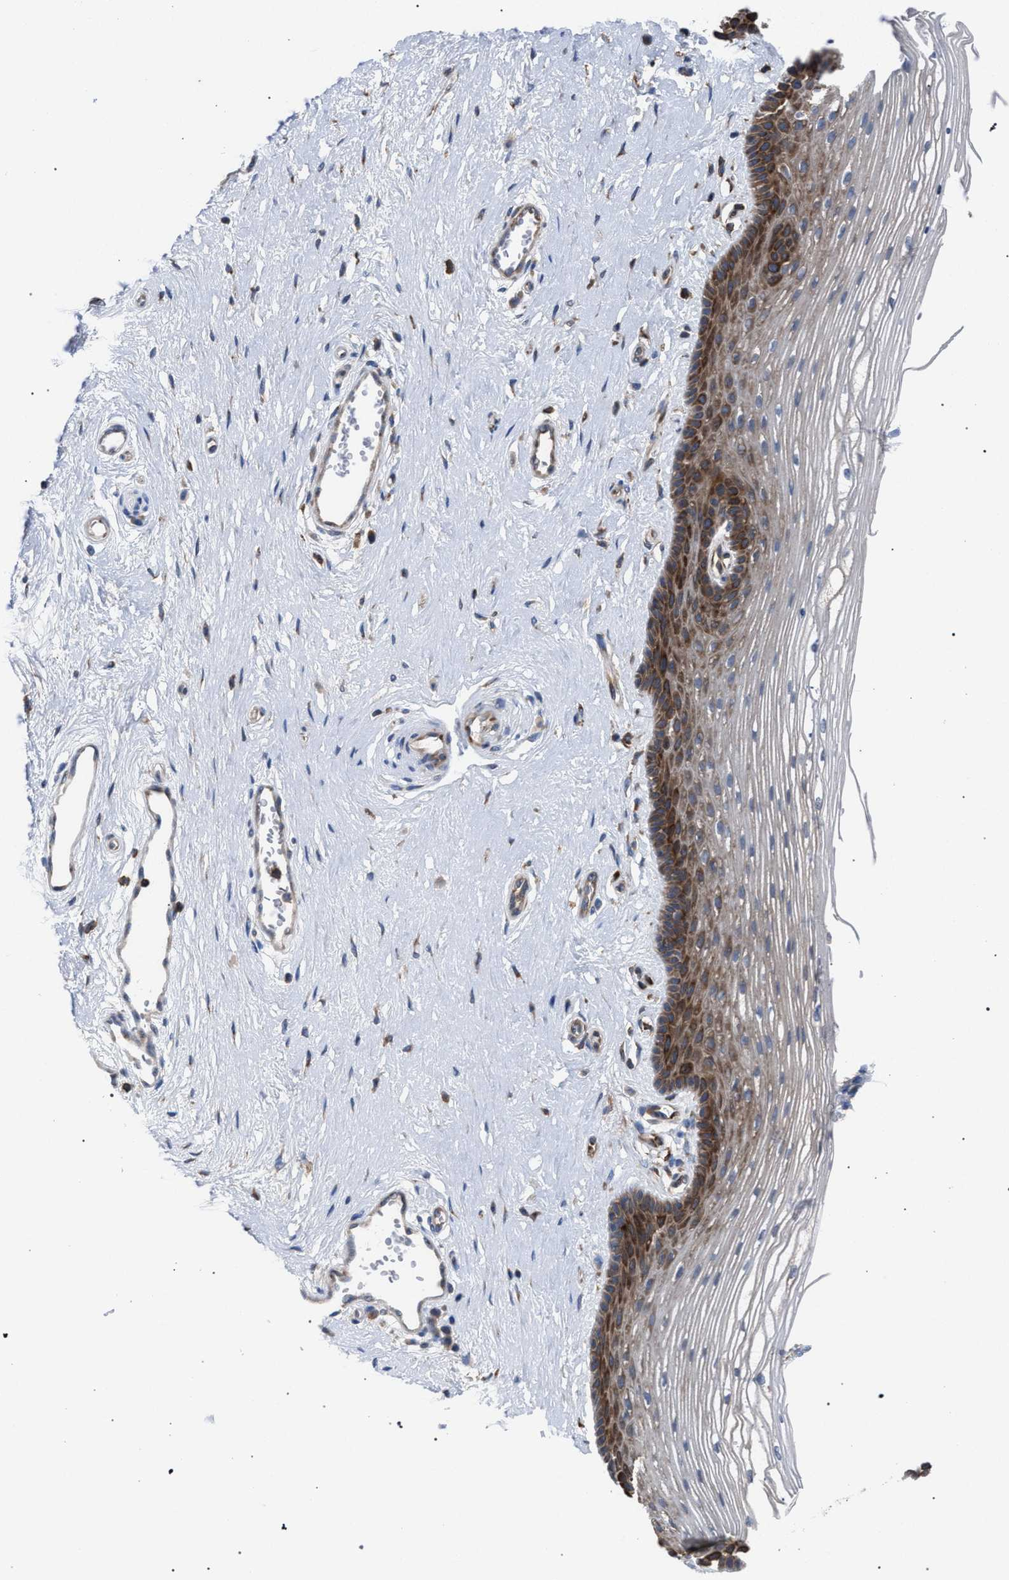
{"staining": {"intensity": "moderate", "quantity": ">75%", "location": "cytoplasmic/membranous"}, "tissue": "vagina", "cell_type": "Squamous epithelial cells", "image_type": "normal", "snomed": [{"axis": "morphology", "description": "Normal tissue, NOS"}, {"axis": "topography", "description": "Vagina"}], "caption": "Human vagina stained for a protein (brown) exhibits moderate cytoplasmic/membranous positive expression in about >75% of squamous epithelial cells.", "gene": "CDR2L", "patient": {"sex": "female", "age": 46}}